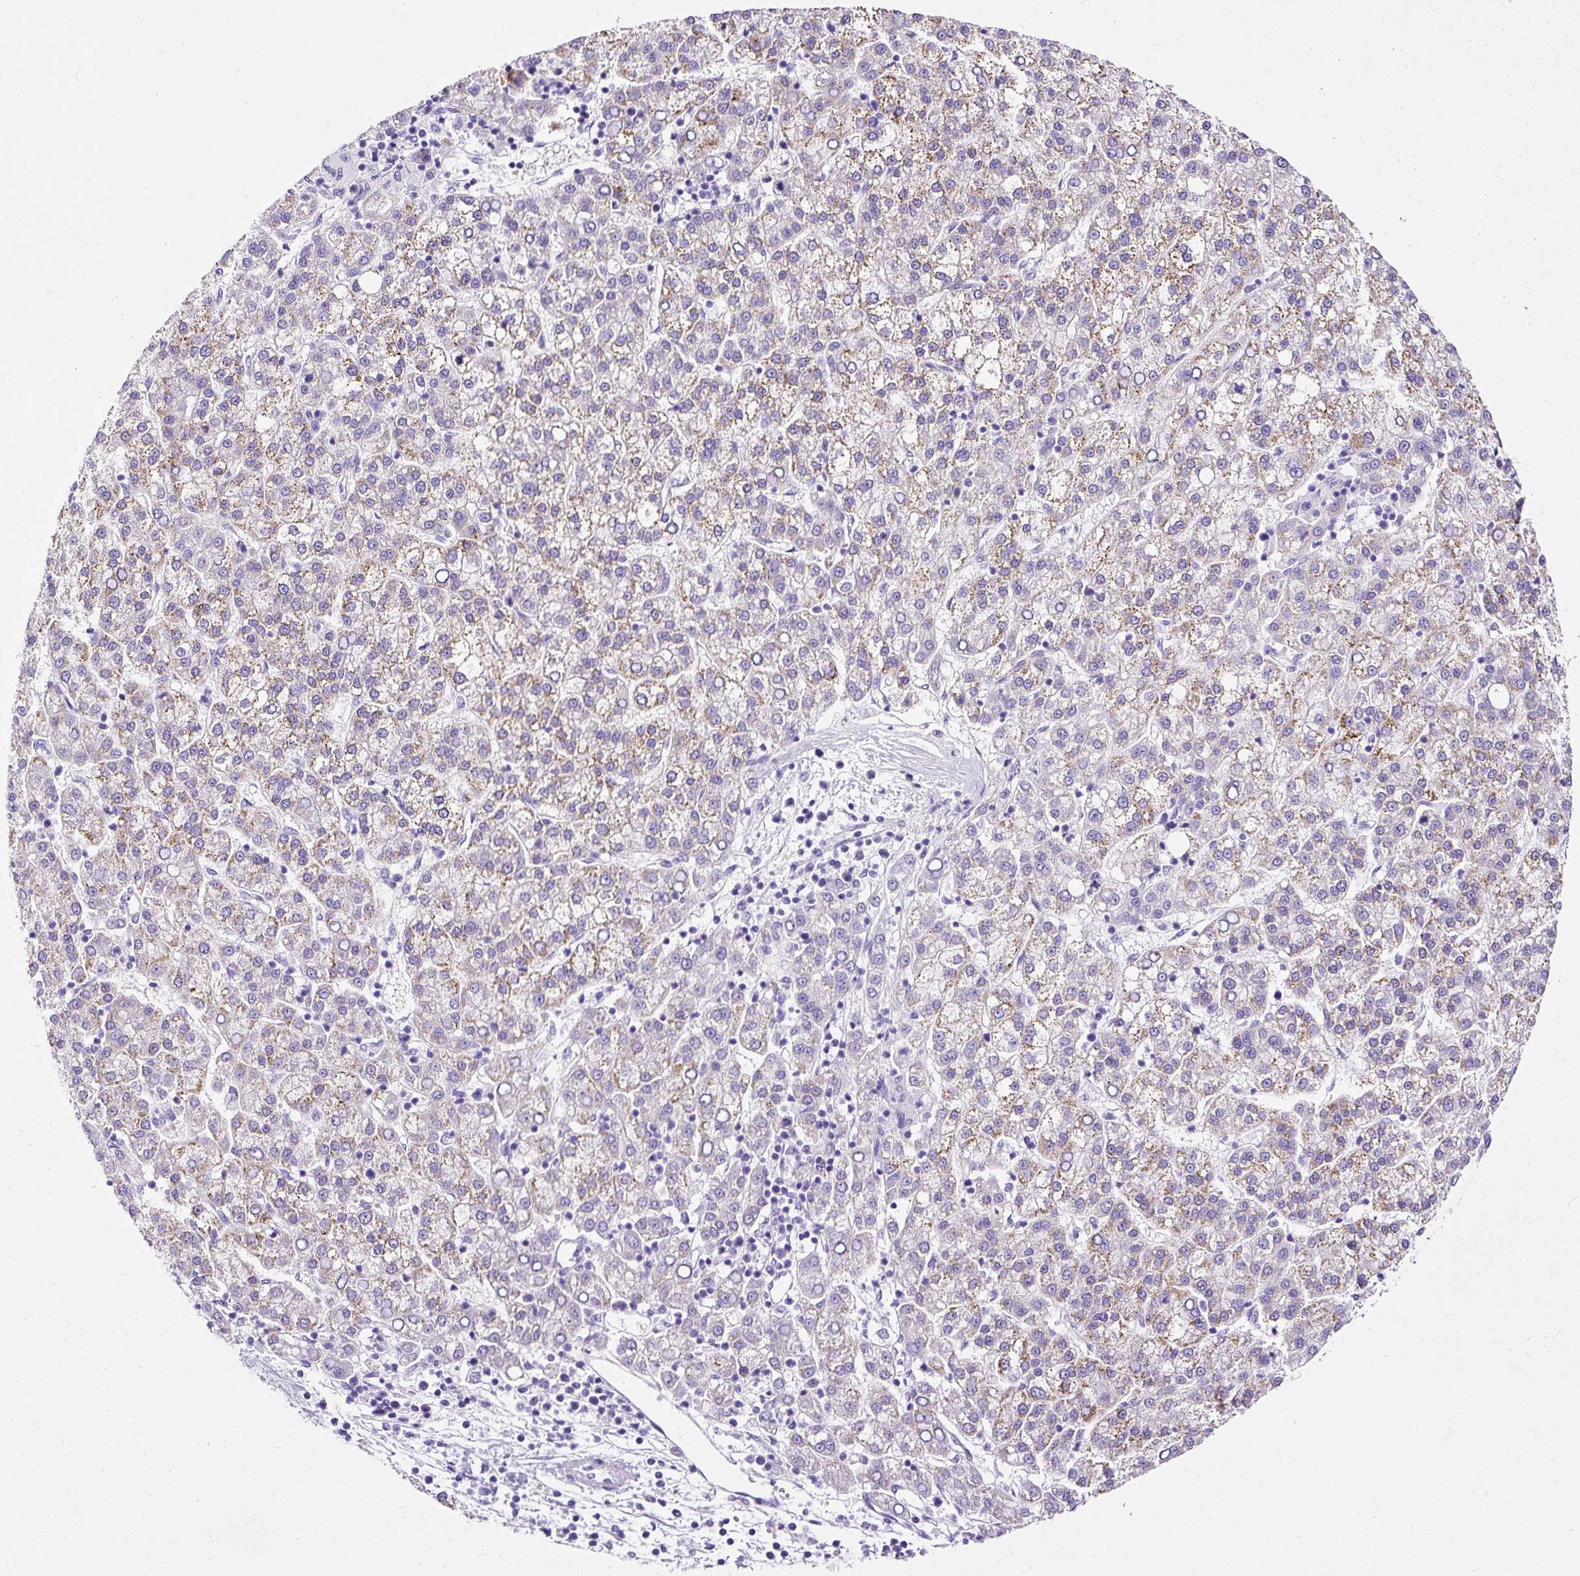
{"staining": {"intensity": "weak", "quantity": ">75%", "location": "cytoplasmic/membranous"}, "tissue": "liver cancer", "cell_type": "Tumor cells", "image_type": "cancer", "snomed": [{"axis": "morphology", "description": "Carcinoma, Hepatocellular, NOS"}, {"axis": "topography", "description": "Liver"}], "caption": "Immunohistochemical staining of liver cancer demonstrates weak cytoplasmic/membranous protein expression in approximately >75% of tumor cells.", "gene": "STOX2", "patient": {"sex": "female", "age": 58}}